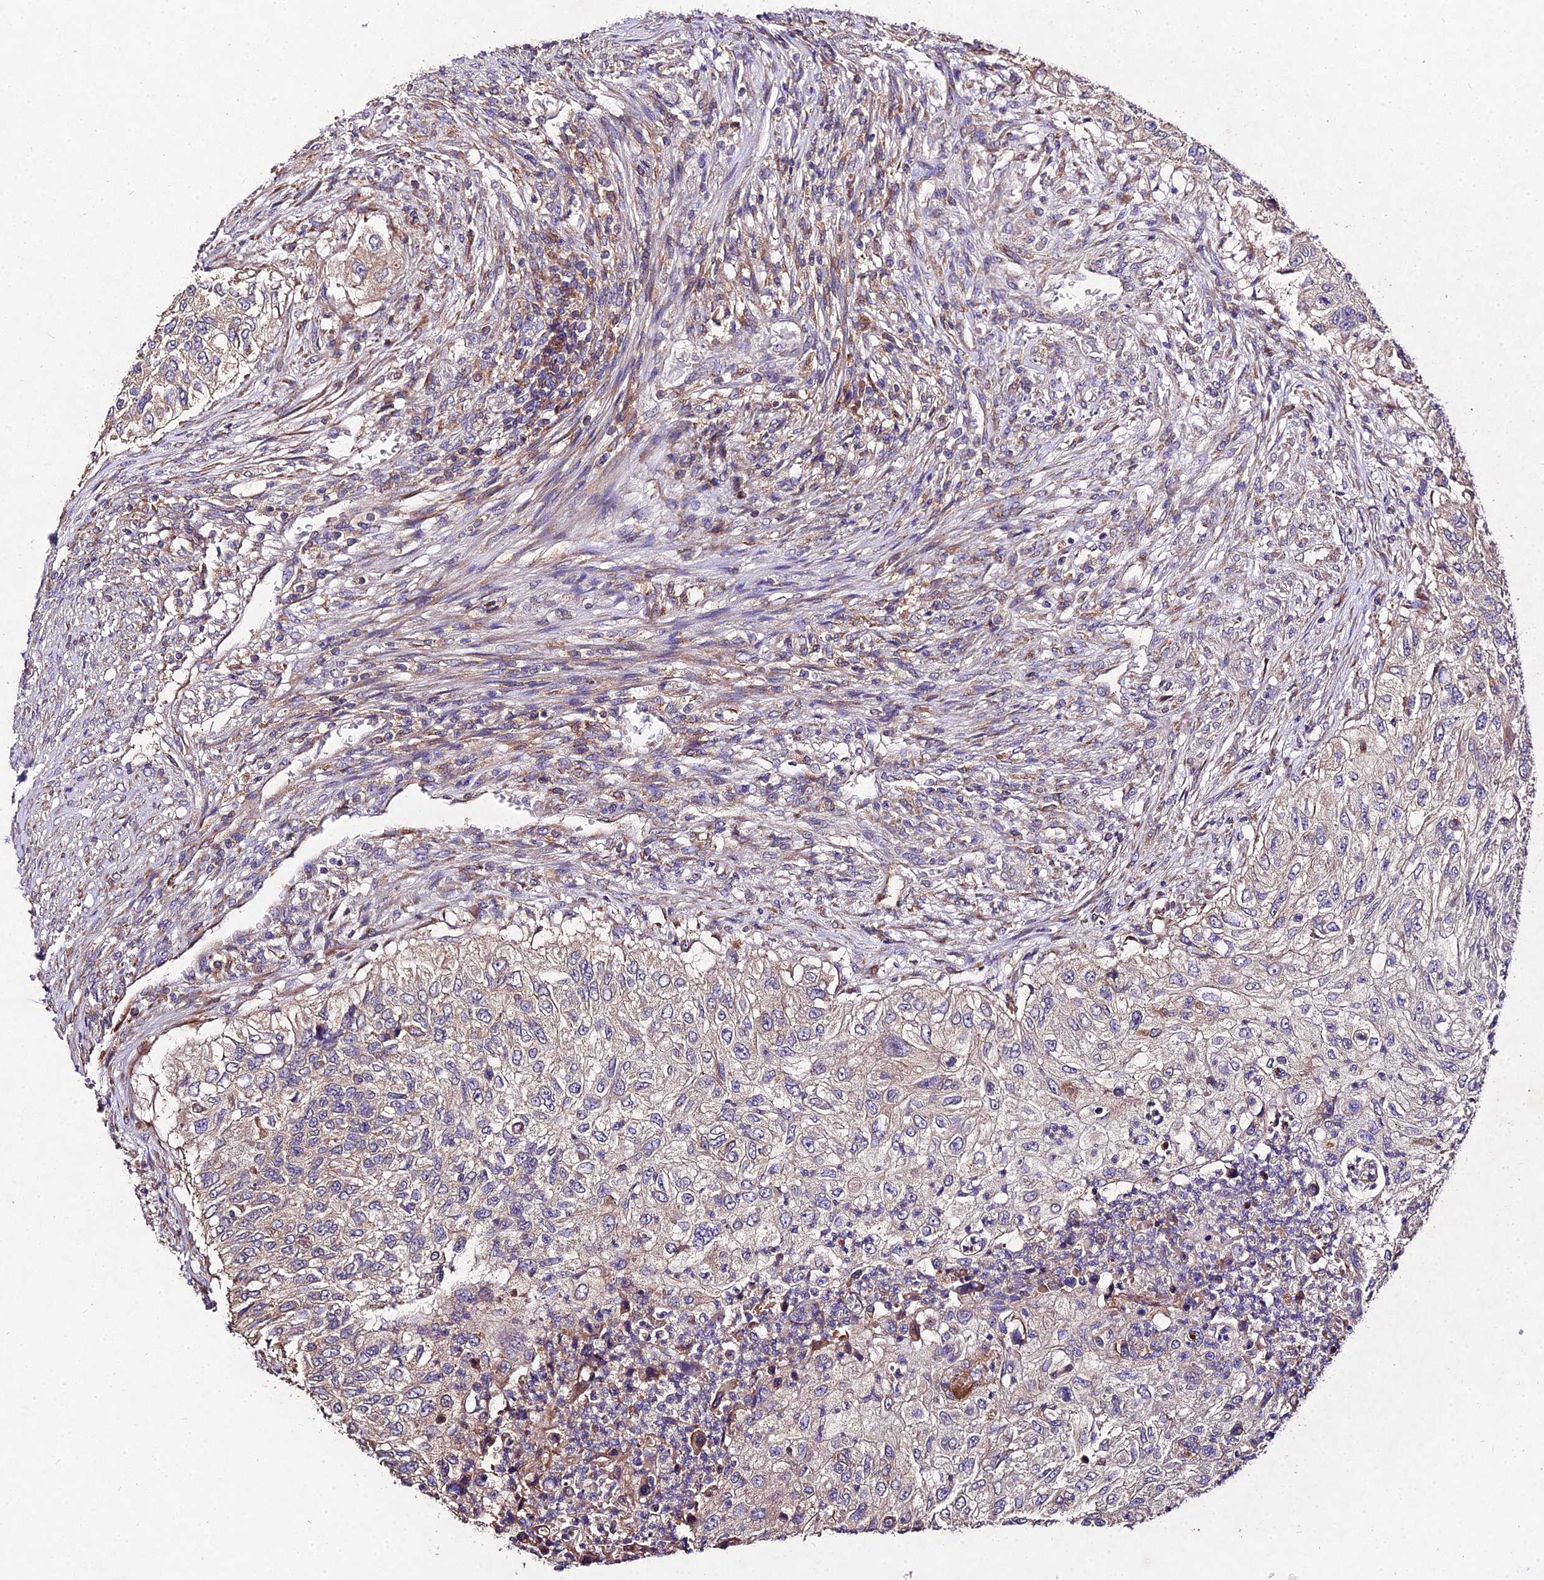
{"staining": {"intensity": "weak", "quantity": "25%-75%", "location": "cytoplasmic/membranous"}, "tissue": "urothelial cancer", "cell_type": "Tumor cells", "image_type": "cancer", "snomed": [{"axis": "morphology", "description": "Urothelial carcinoma, High grade"}, {"axis": "topography", "description": "Urinary bladder"}], "caption": "This photomicrograph reveals immunohistochemistry staining of urothelial carcinoma (high-grade), with low weak cytoplasmic/membranous staining in about 25%-75% of tumor cells.", "gene": "AP3M2", "patient": {"sex": "female", "age": 60}}